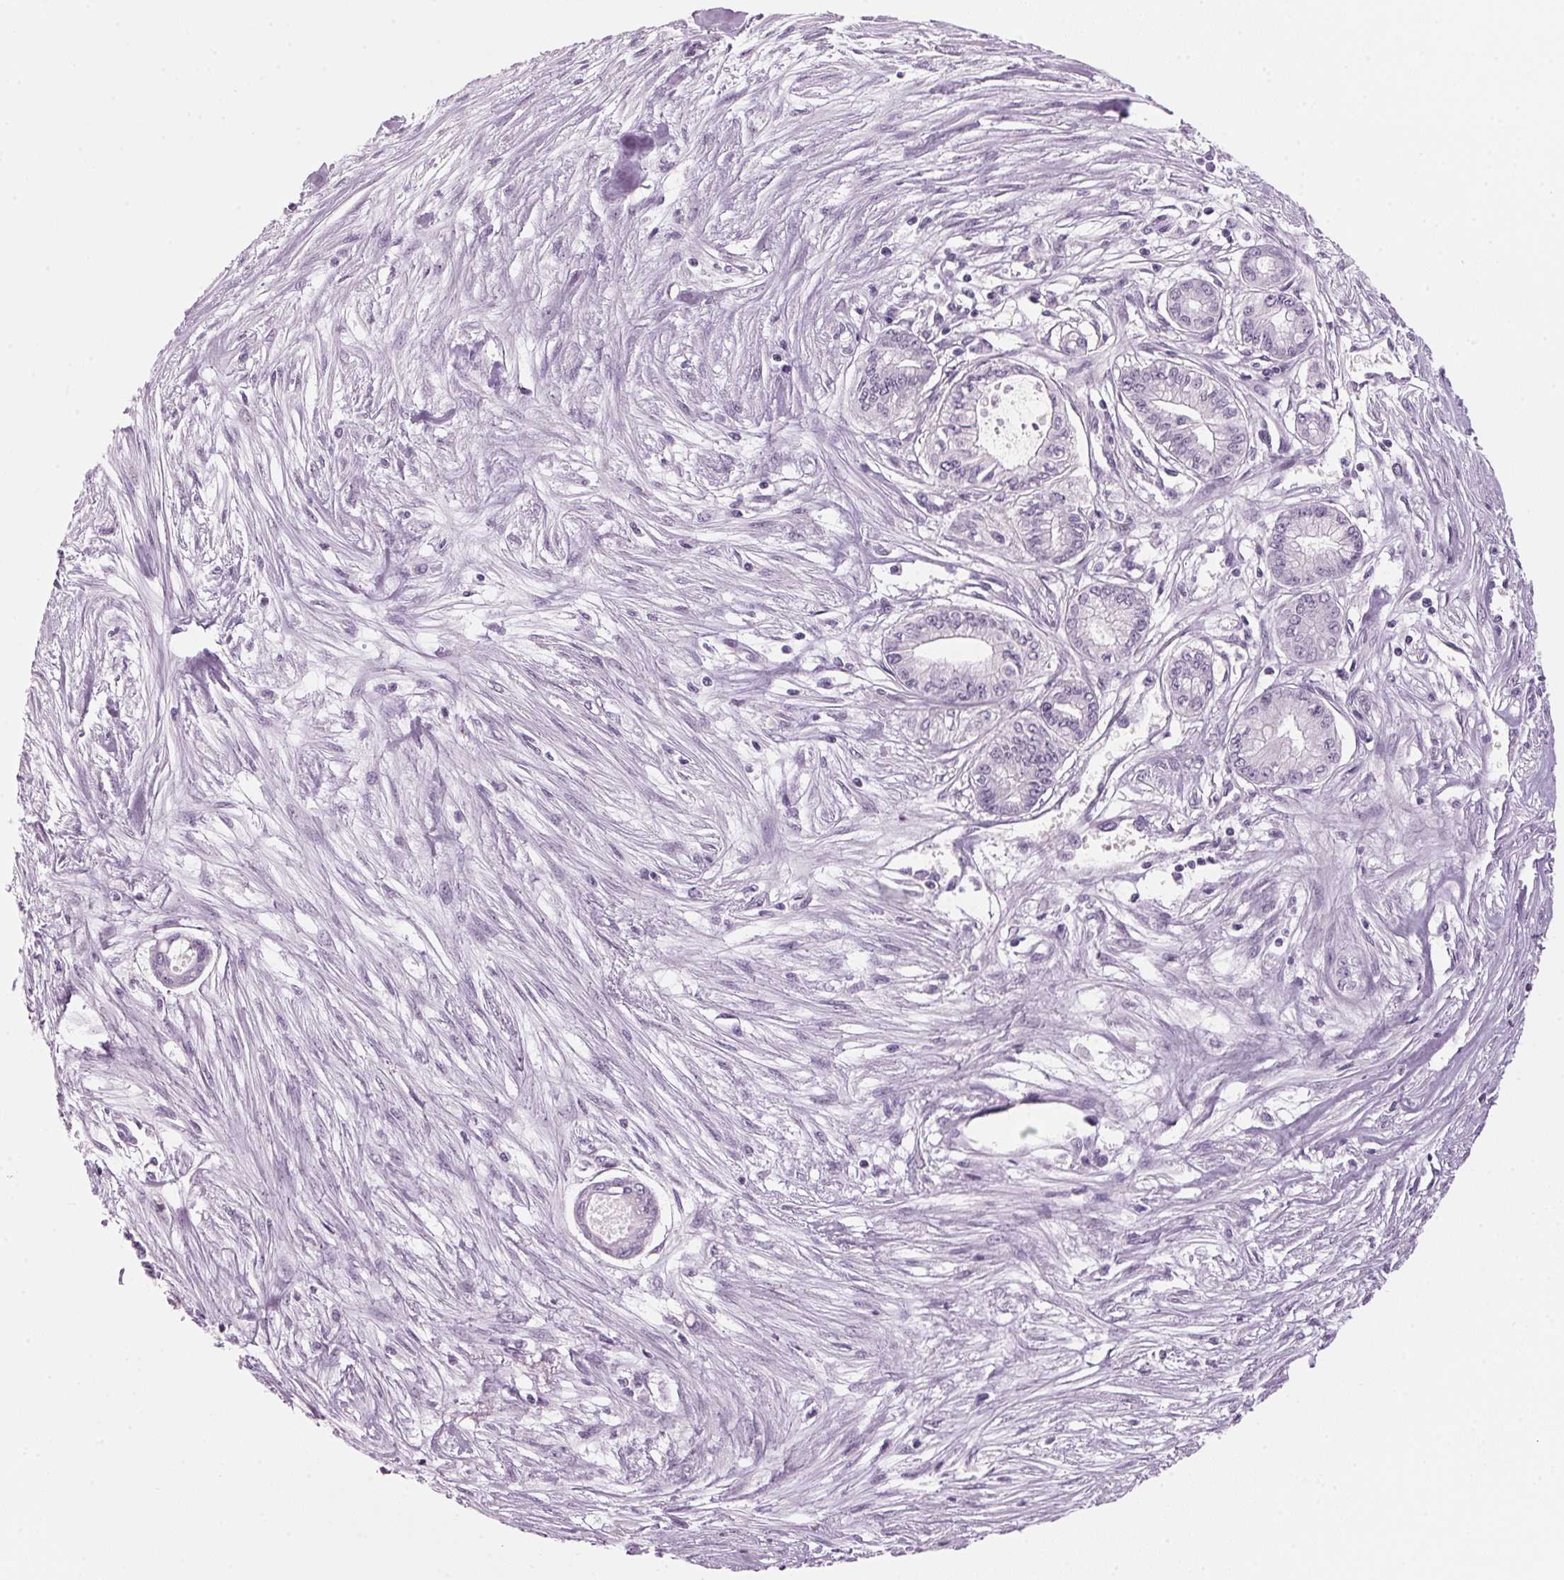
{"staining": {"intensity": "negative", "quantity": "none", "location": "none"}, "tissue": "pancreatic cancer", "cell_type": "Tumor cells", "image_type": "cancer", "snomed": [{"axis": "morphology", "description": "Adenocarcinoma, NOS"}, {"axis": "topography", "description": "Pancreas"}], "caption": "Tumor cells are negative for brown protein staining in pancreatic cancer.", "gene": "DNTTIP2", "patient": {"sex": "female", "age": 68}}